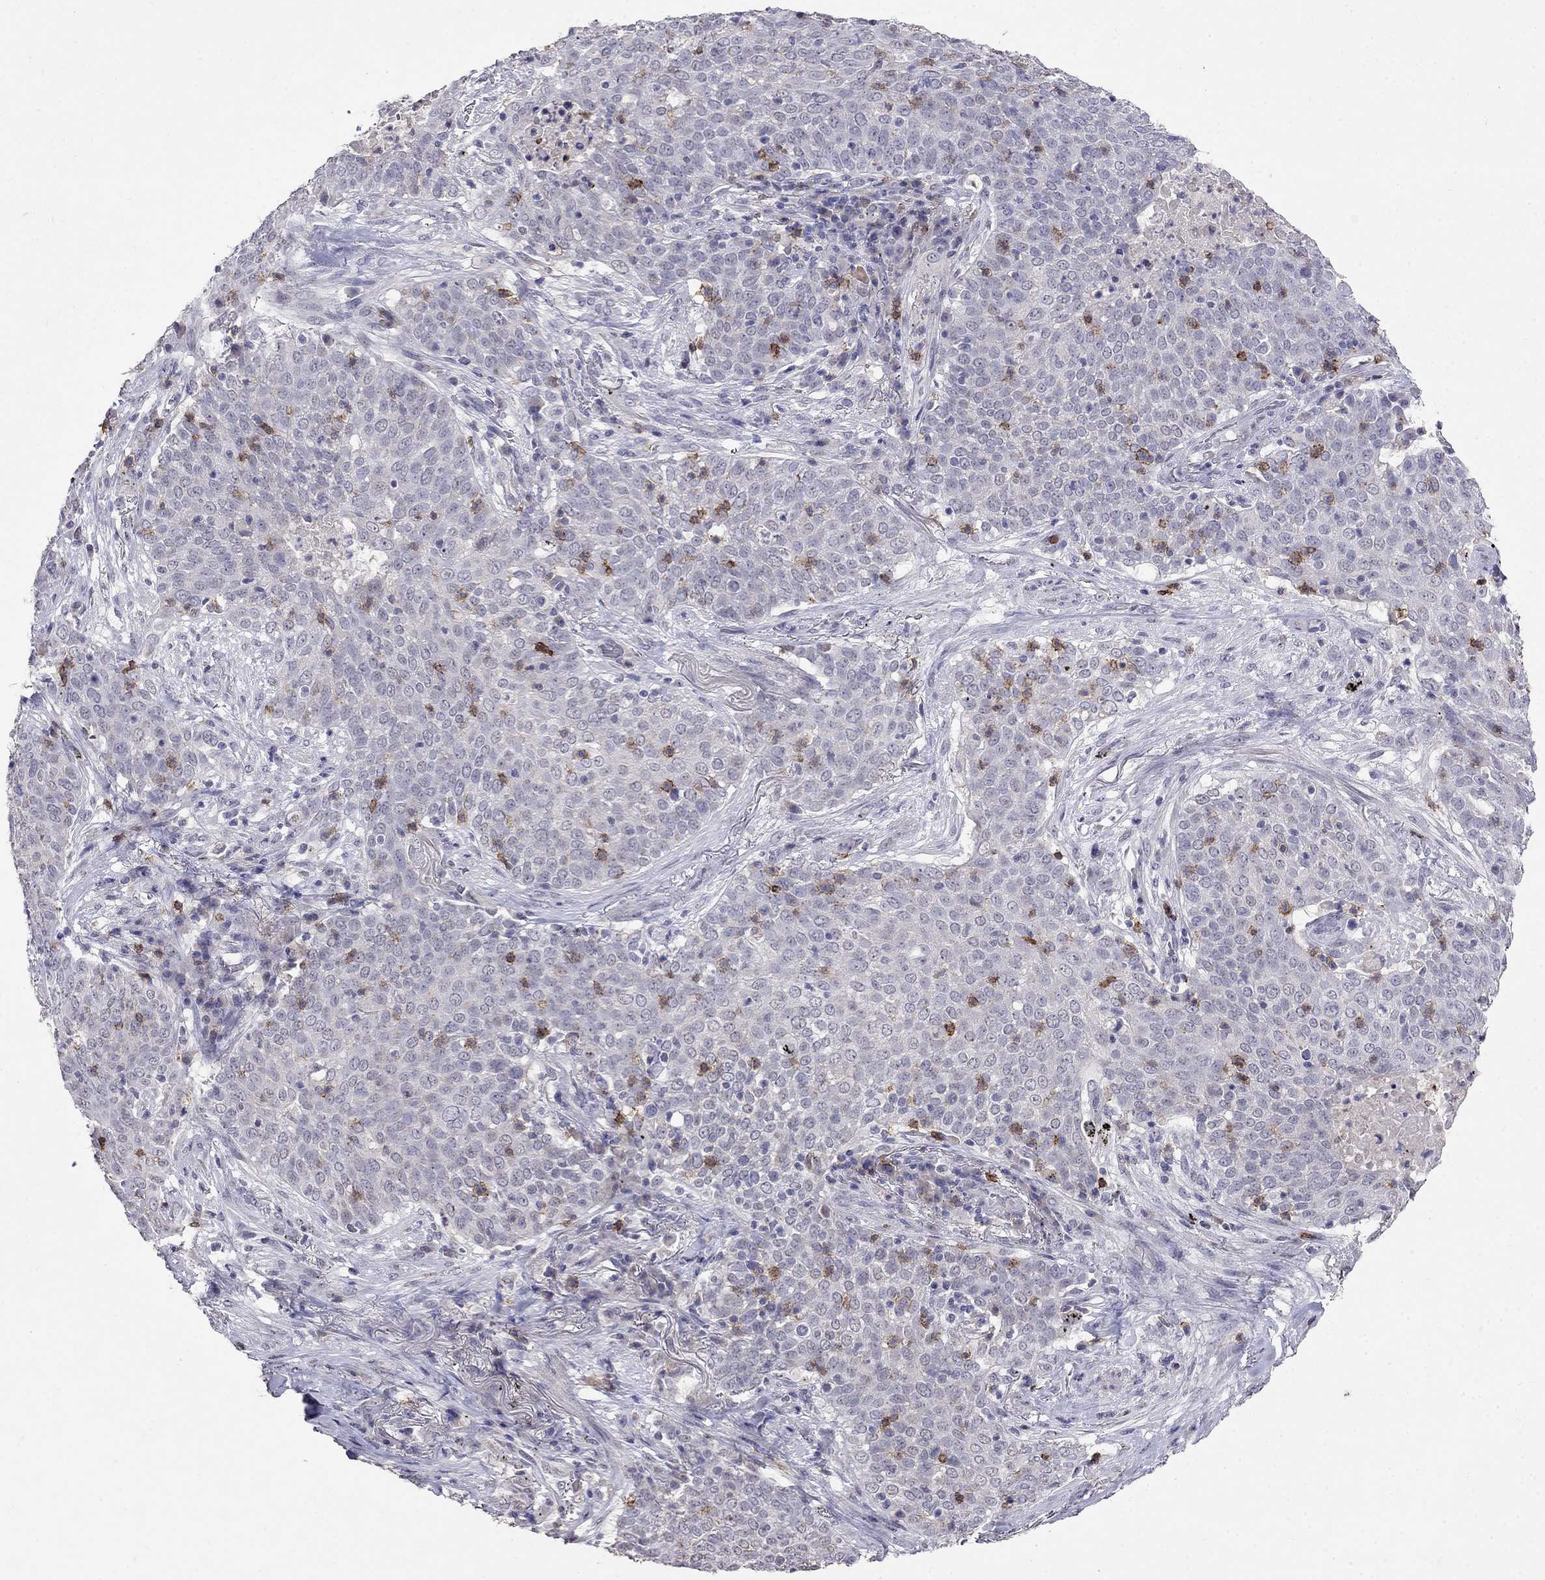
{"staining": {"intensity": "negative", "quantity": "none", "location": "none"}, "tissue": "lung cancer", "cell_type": "Tumor cells", "image_type": "cancer", "snomed": [{"axis": "morphology", "description": "Squamous cell carcinoma, NOS"}, {"axis": "topography", "description": "Lung"}], "caption": "Squamous cell carcinoma (lung) was stained to show a protein in brown. There is no significant positivity in tumor cells.", "gene": "CD8B", "patient": {"sex": "male", "age": 82}}